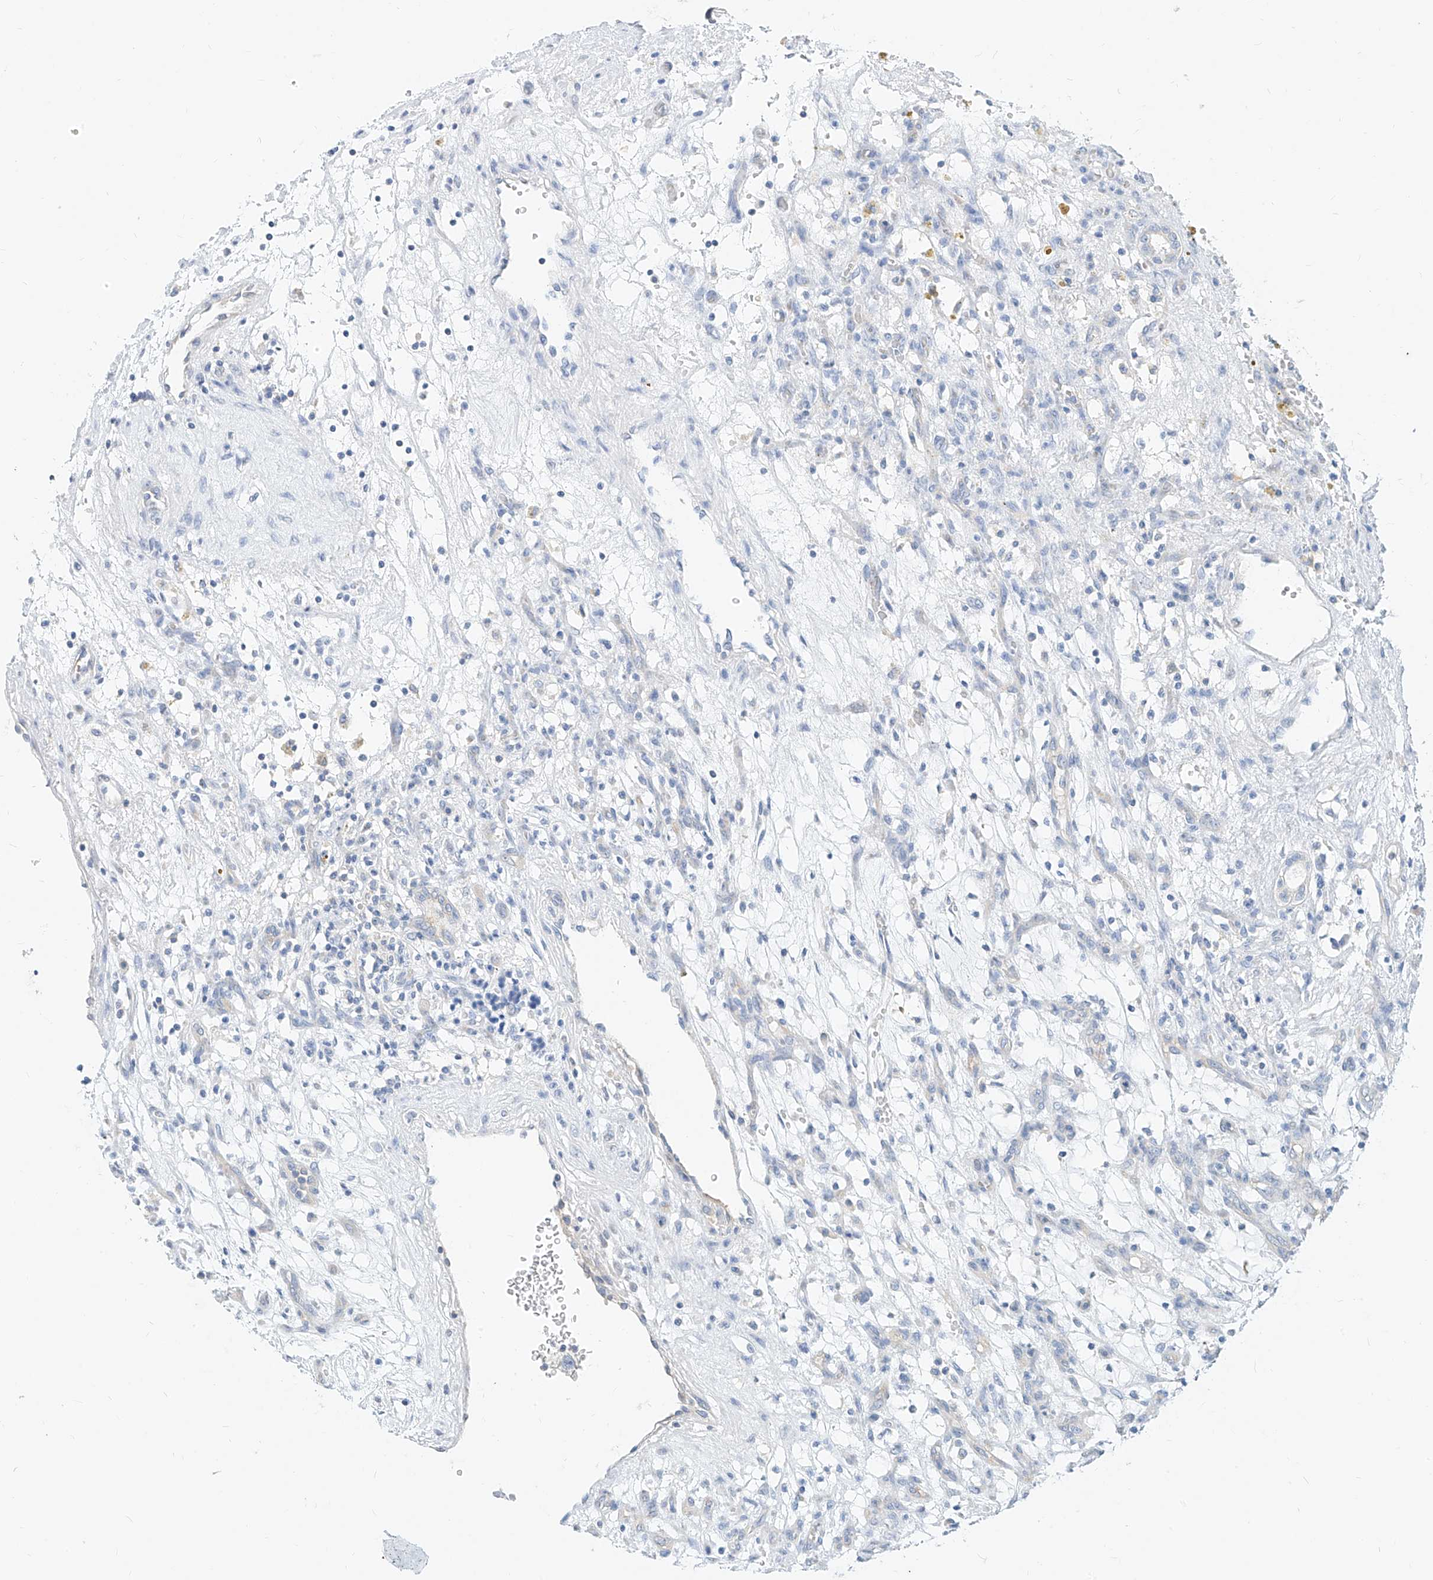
{"staining": {"intensity": "negative", "quantity": "none", "location": "none"}, "tissue": "renal cancer", "cell_type": "Tumor cells", "image_type": "cancer", "snomed": [{"axis": "morphology", "description": "Adenocarcinoma, NOS"}, {"axis": "topography", "description": "Kidney"}], "caption": "Immunohistochemistry (IHC) micrograph of neoplastic tissue: renal cancer stained with DAB (3,3'-diaminobenzidine) shows no significant protein positivity in tumor cells. The staining was performed using DAB (3,3'-diaminobenzidine) to visualize the protein expression in brown, while the nuclei were stained in blue with hematoxylin (Magnification: 20x).", "gene": "ZZEF1", "patient": {"sex": "female", "age": 57}}